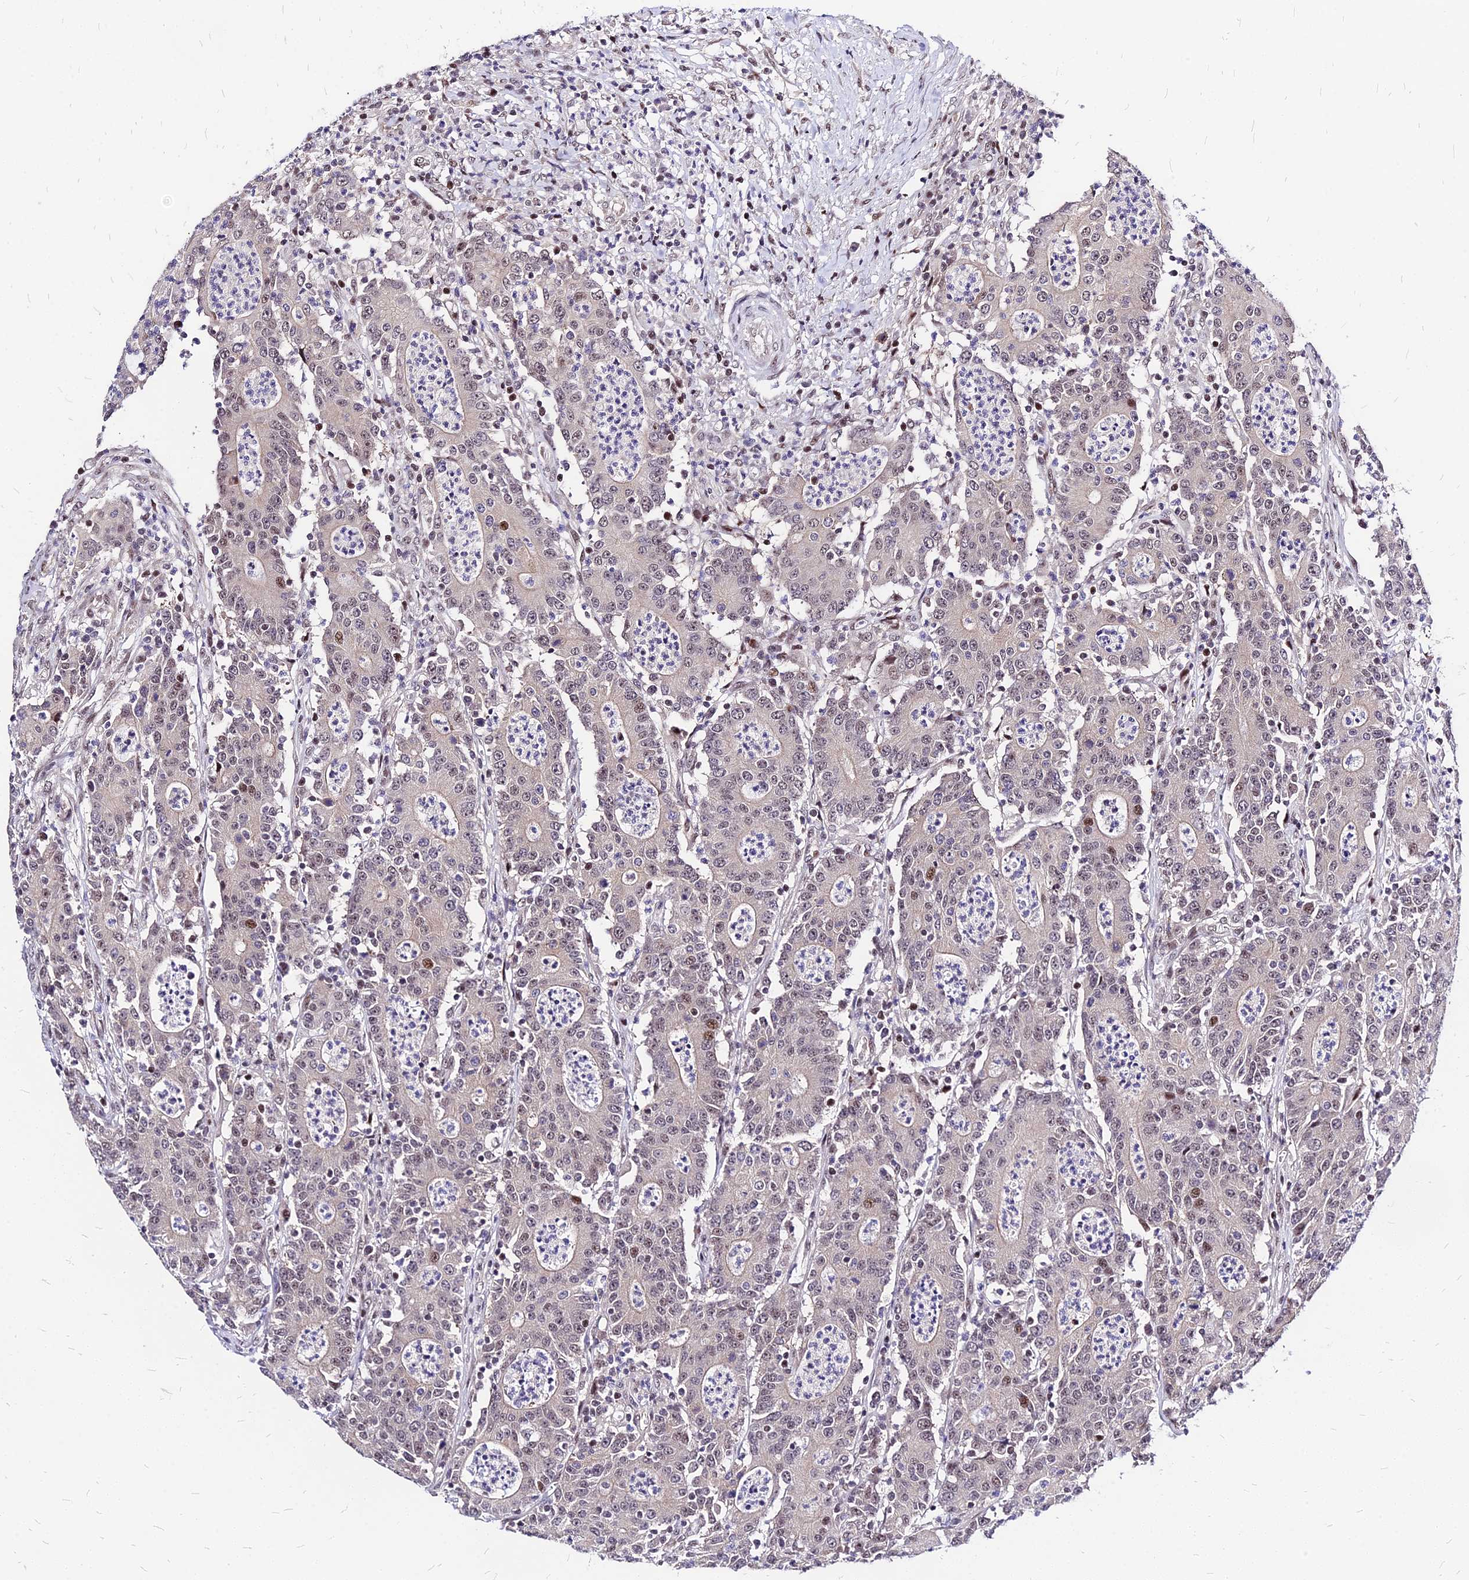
{"staining": {"intensity": "moderate", "quantity": "<25%", "location": "nuclear"}, "tissue": "colorectal cancer", "cell_type": "Tumor cells", "image_type": "cancer", "snomed": [{"axis": "morphology", "description": "Adenocarcinoma, NOS"}, {"axis": "topography", "description": "Colon"}], "caption": "Protein positivity by immunohistochemistry (IHC) shows moderate nuclear expression in about <25% of tumor cells in colorectal cancer. Nuclei are stained in blue.", "gene": "DDX55", "patient": {"sex": "male", "age": 83}}